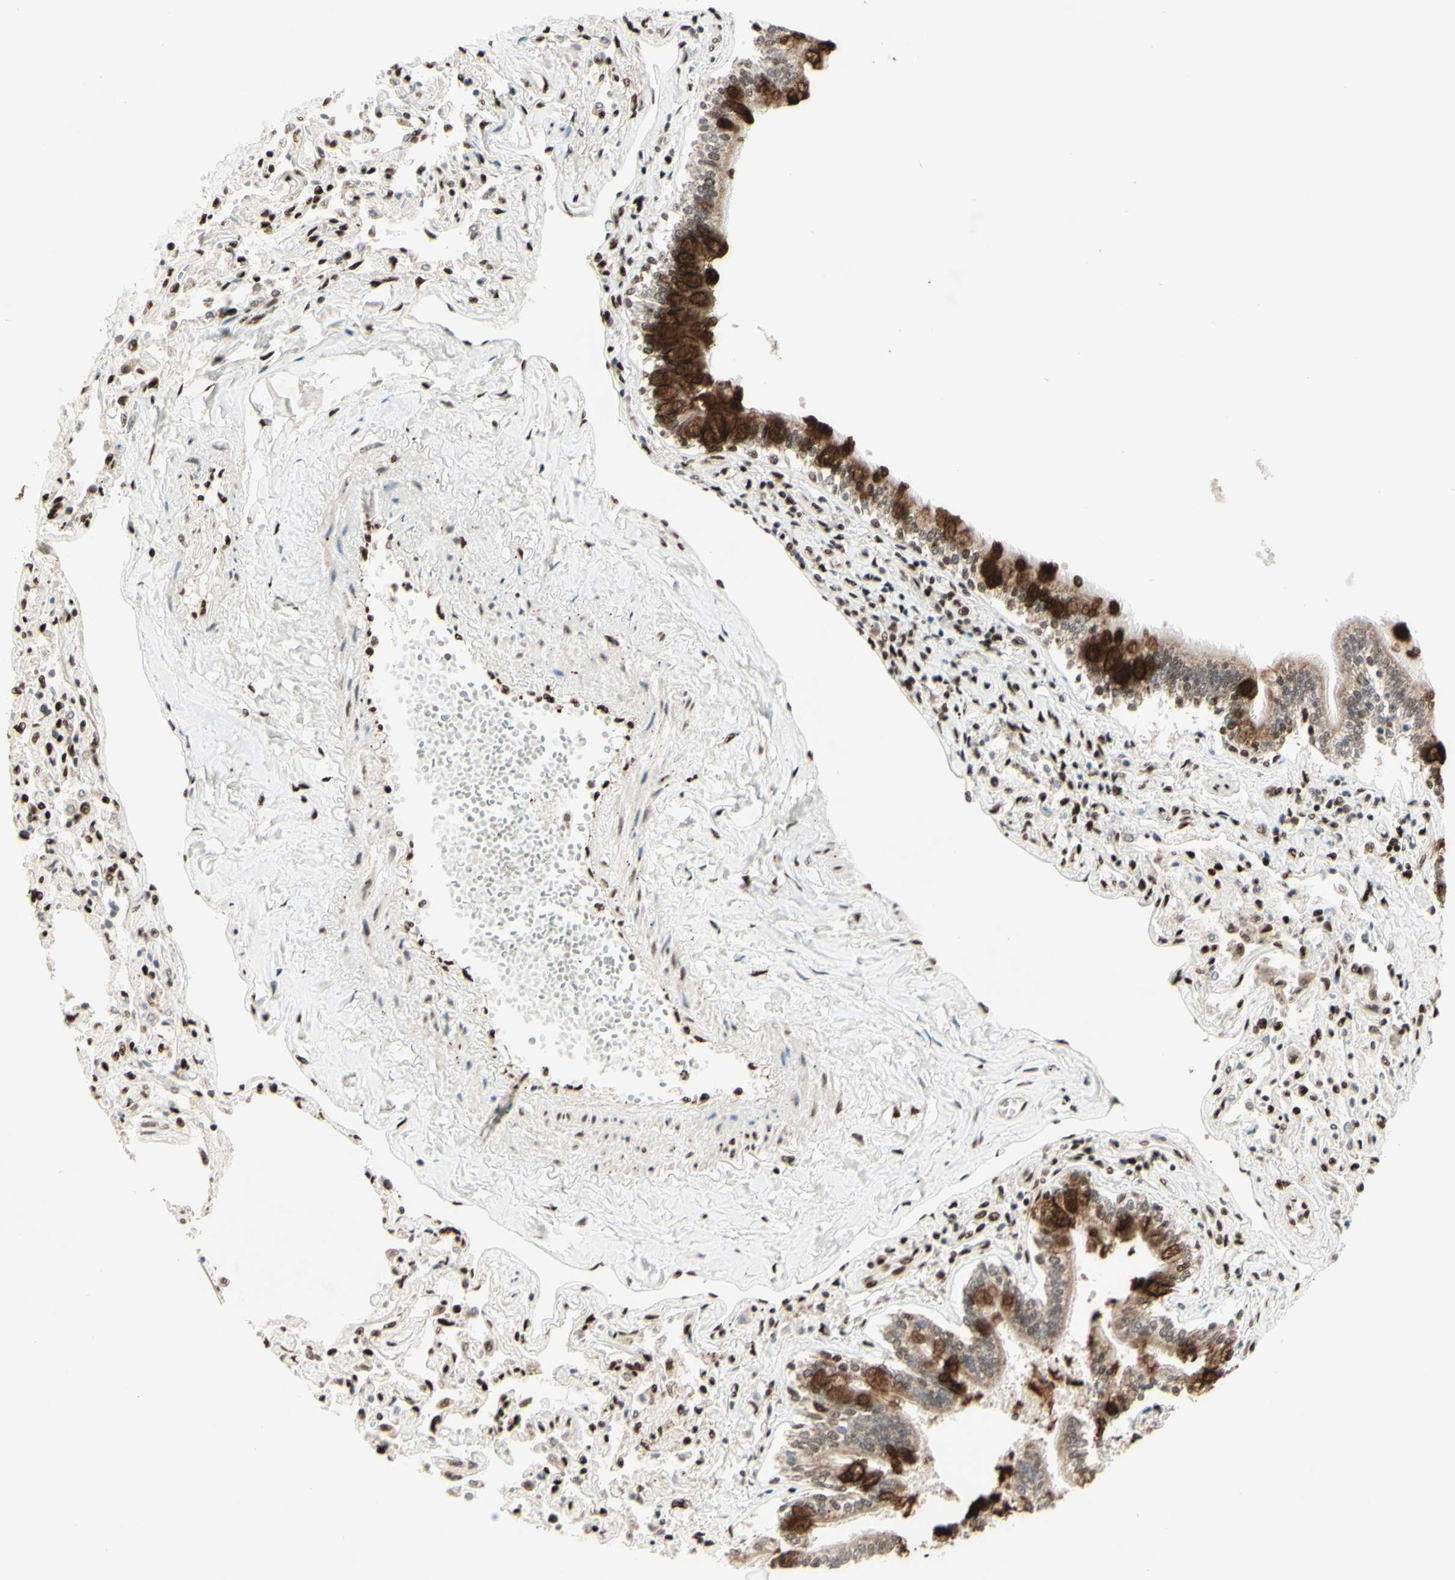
{"staining": {"intensity": "strong", "quantity": ">75%", "location": "cytoplasmic/membranous,nuclear"}, "tissue": "bronchus", "cell_type": "Respiratory epithelial cells", "image_type": "normal", "snomed": [{"axis": "morphology", "description": "Normal tissue, NOS"}, {"axis": "topography", "description": "Bronchus"}, {"axis": "topography", "description": "Lung"}], "caption": "DAB (3,3'-diaminobenzidine) immunohistochemical staining of normal human bronchus exhibits strong cytoplasmic/membranous,nuclear protein staining in about >75% of respiratory epithelial cells. (IHC, brightfield microscopy, high magnification).", "gene": "NR3C1", "patient": {"sex": "male", "age": 64}}